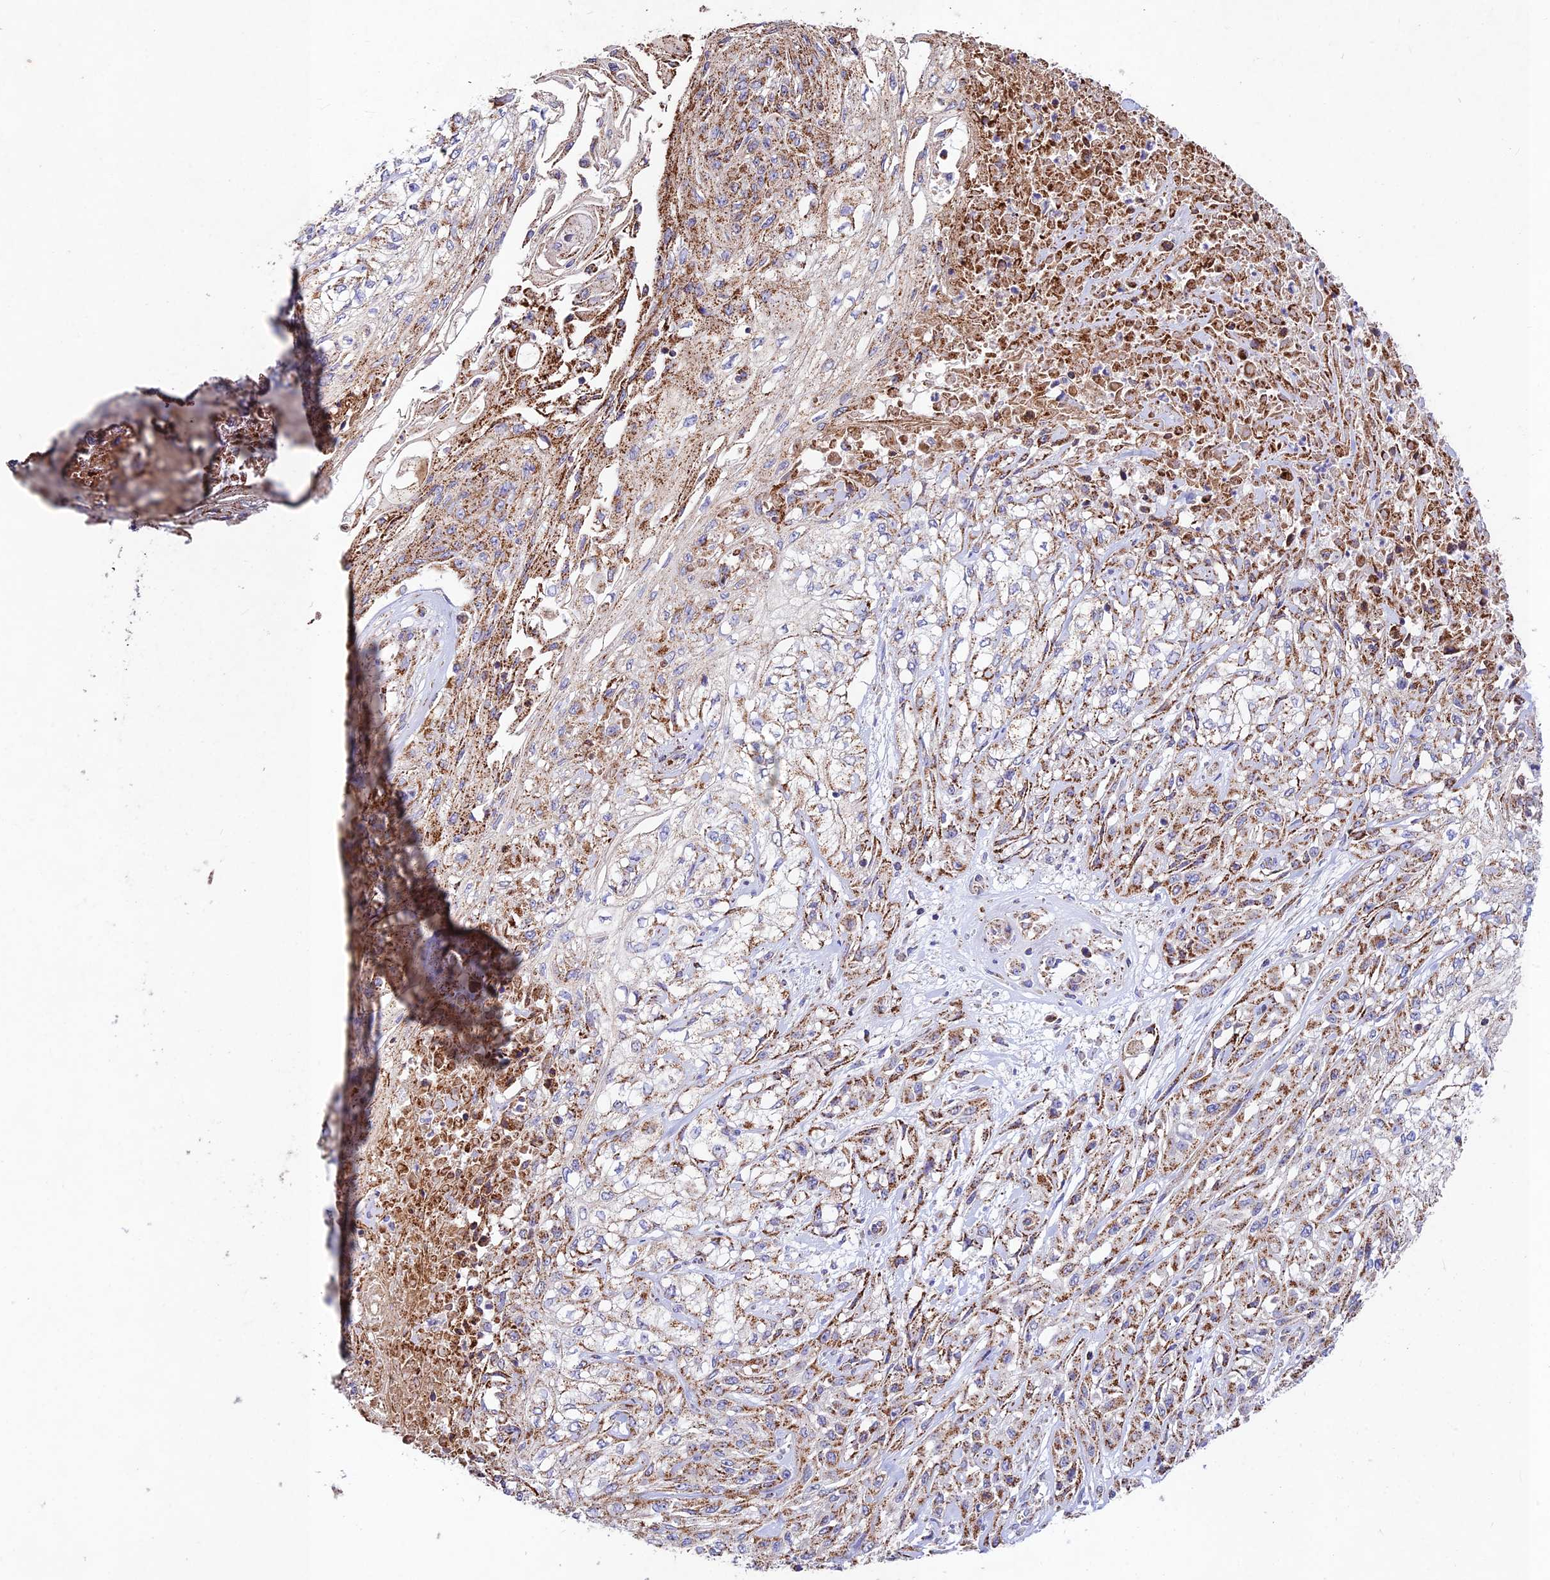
{"staining": {"intensity": "moderate", "quantity": ">75%", "location": "cytoplasmic/membranous"}, "tissue": "skin cancer", "cell_type": "Tumor cells", "image_type": "cancer", "snomed": [{"axis": "morphology", "description": "Squamous cell carcinoma, NOS"}, {"axis": "morphology", "description": "Squamous cell carcinoma, metastatic, NOS"}, {"axis": "topography", "description": "Skin"}, {"axis": "topography", "description": "Lymph node"}], "caption": "The micrograph displays immunohistochemical staining of skin metastatic squamous cell carcinoma. There is moderate cytoplasmic/membranous expression is identified in approximately >75% of tumor cells.", "gene": "KHDC3L", "patient": {"sex": "male", "age": 75}}